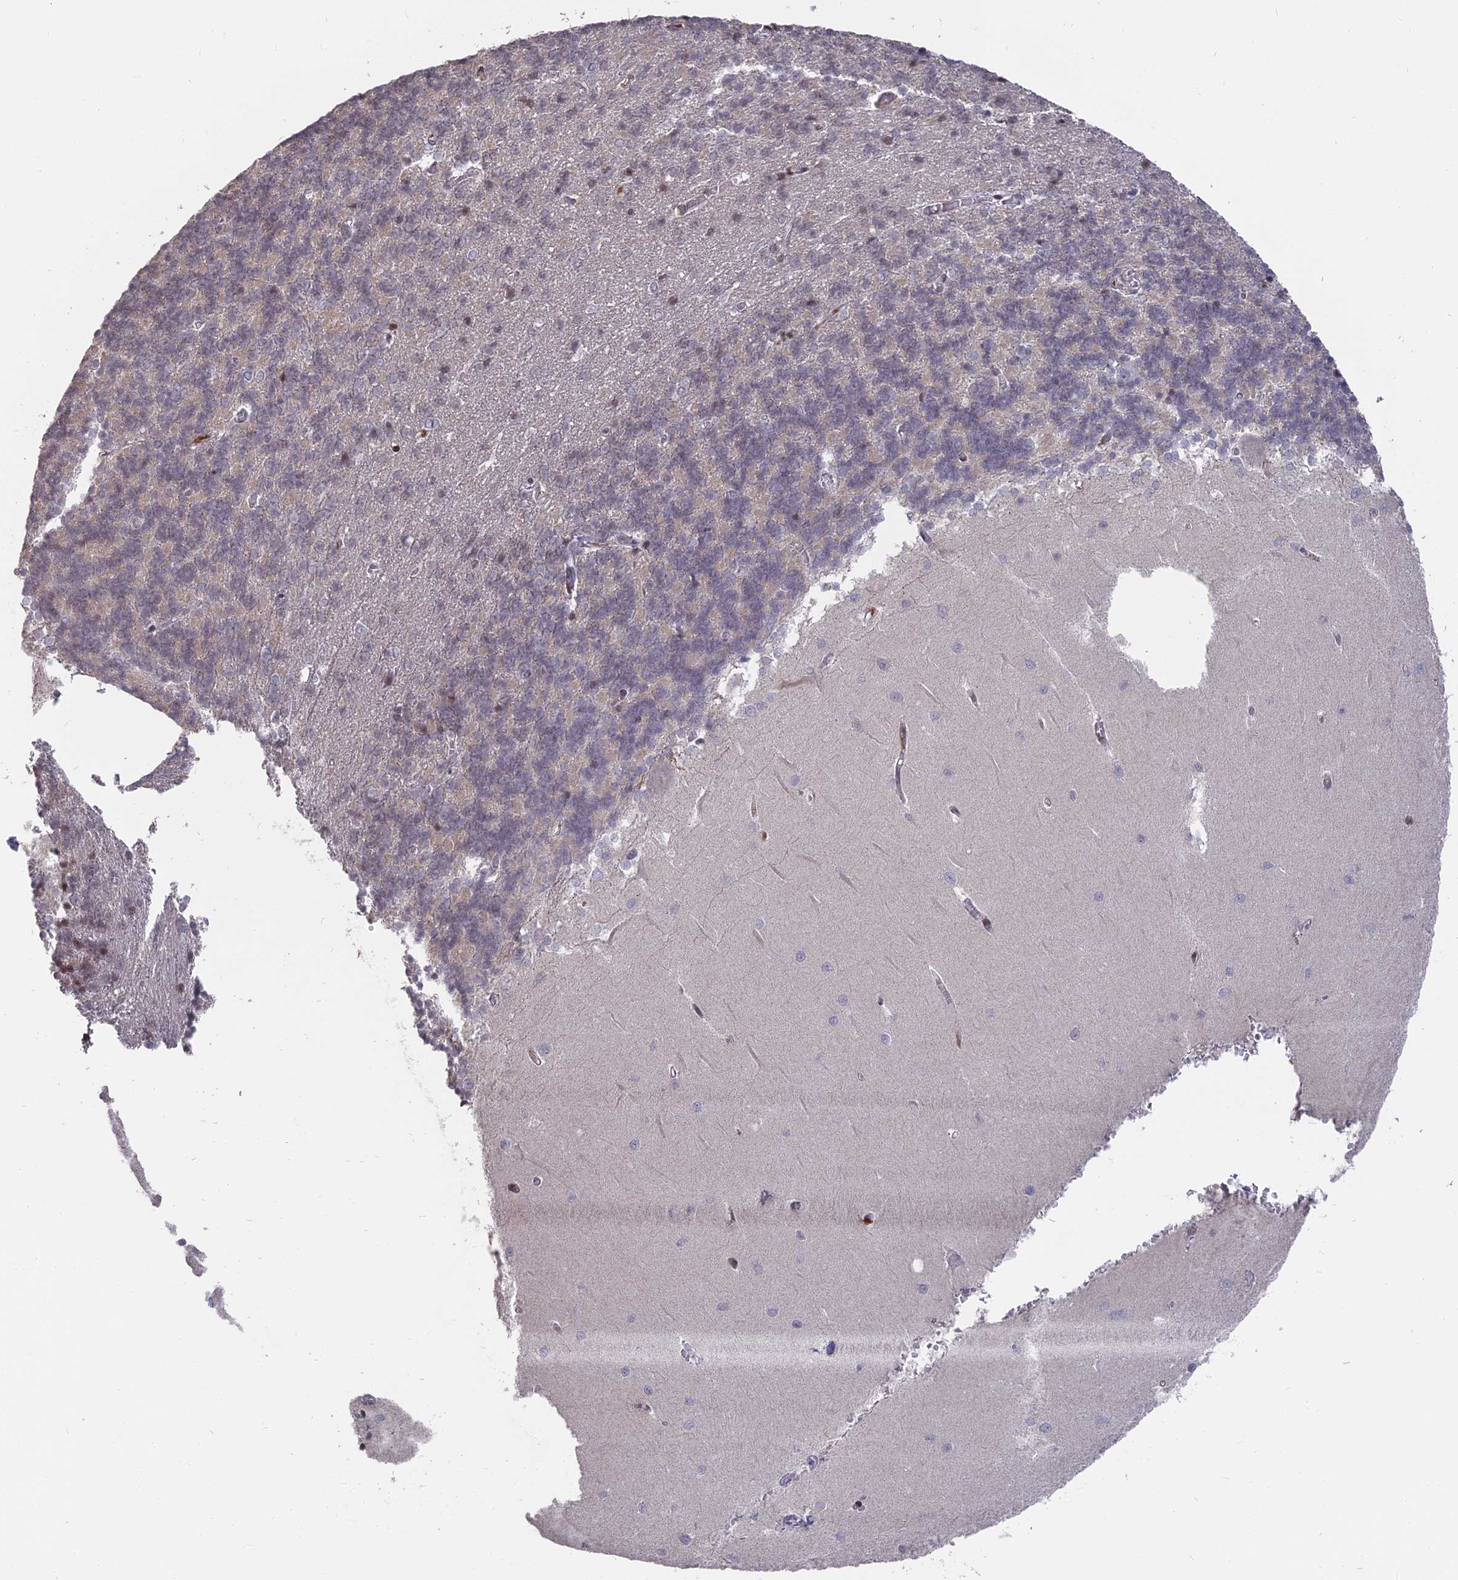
{"staining": {"intensity": "negative", "quantity": "none", "location": "none"}, "tissue": "cerebellum", "cell_type": "Cells in granular layer", "image_type": "normal", "snomed": [{"axis": "morphology", "description": "Normal tissue, NOS"}, {"axis": "topography", "description": "Cerebellum"}], "caption": "Immunohistochemical staining of benign cerebellum reveals no significant expression in cells in granular layer.", "gene": "NR1H3", "patient": {"sex": "male", "age": 37}}